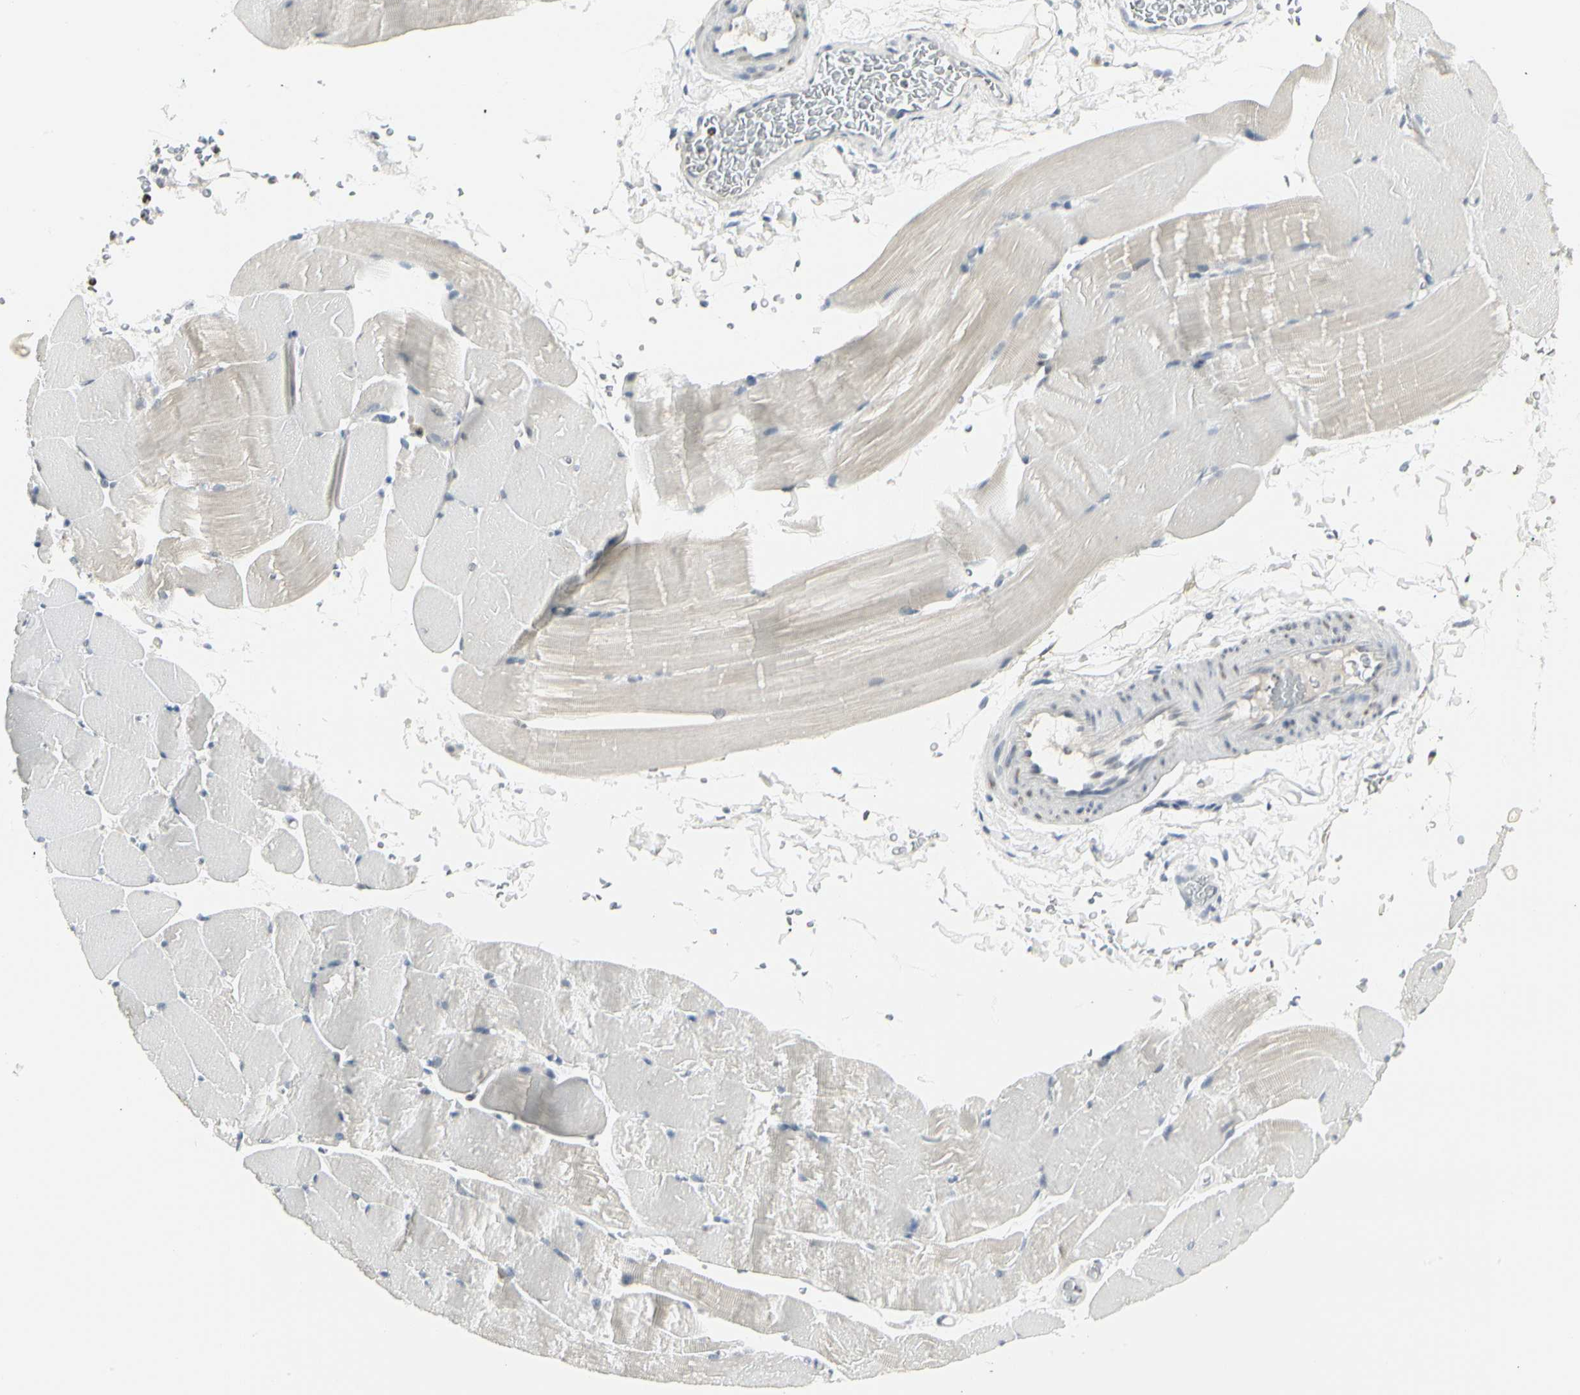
{"staining": {"intensity": "negative", "quantity": "none", "location": "none"}, "tissue": "skeletal muscle", "cell_type": "Myocytes", "image_type": "normal", "snomed": [{"axis": "morphology", "description": "Normal tissue, NOS"}, {"axis": "topography", "description": "Skeletal muscle"}, {"axis": "topography", "description": "Parathyroid gland"}], "caption": "Myocytes show no significant staining in normal skeletal muscle. The staining is performed using DAB (3,3'-diaminobenzidine) brown chromogen with nuclei counter-stained in using hematoxylin.", "gene": "ZBTB7B", "patient": {"sex": "female", "age": 37}}